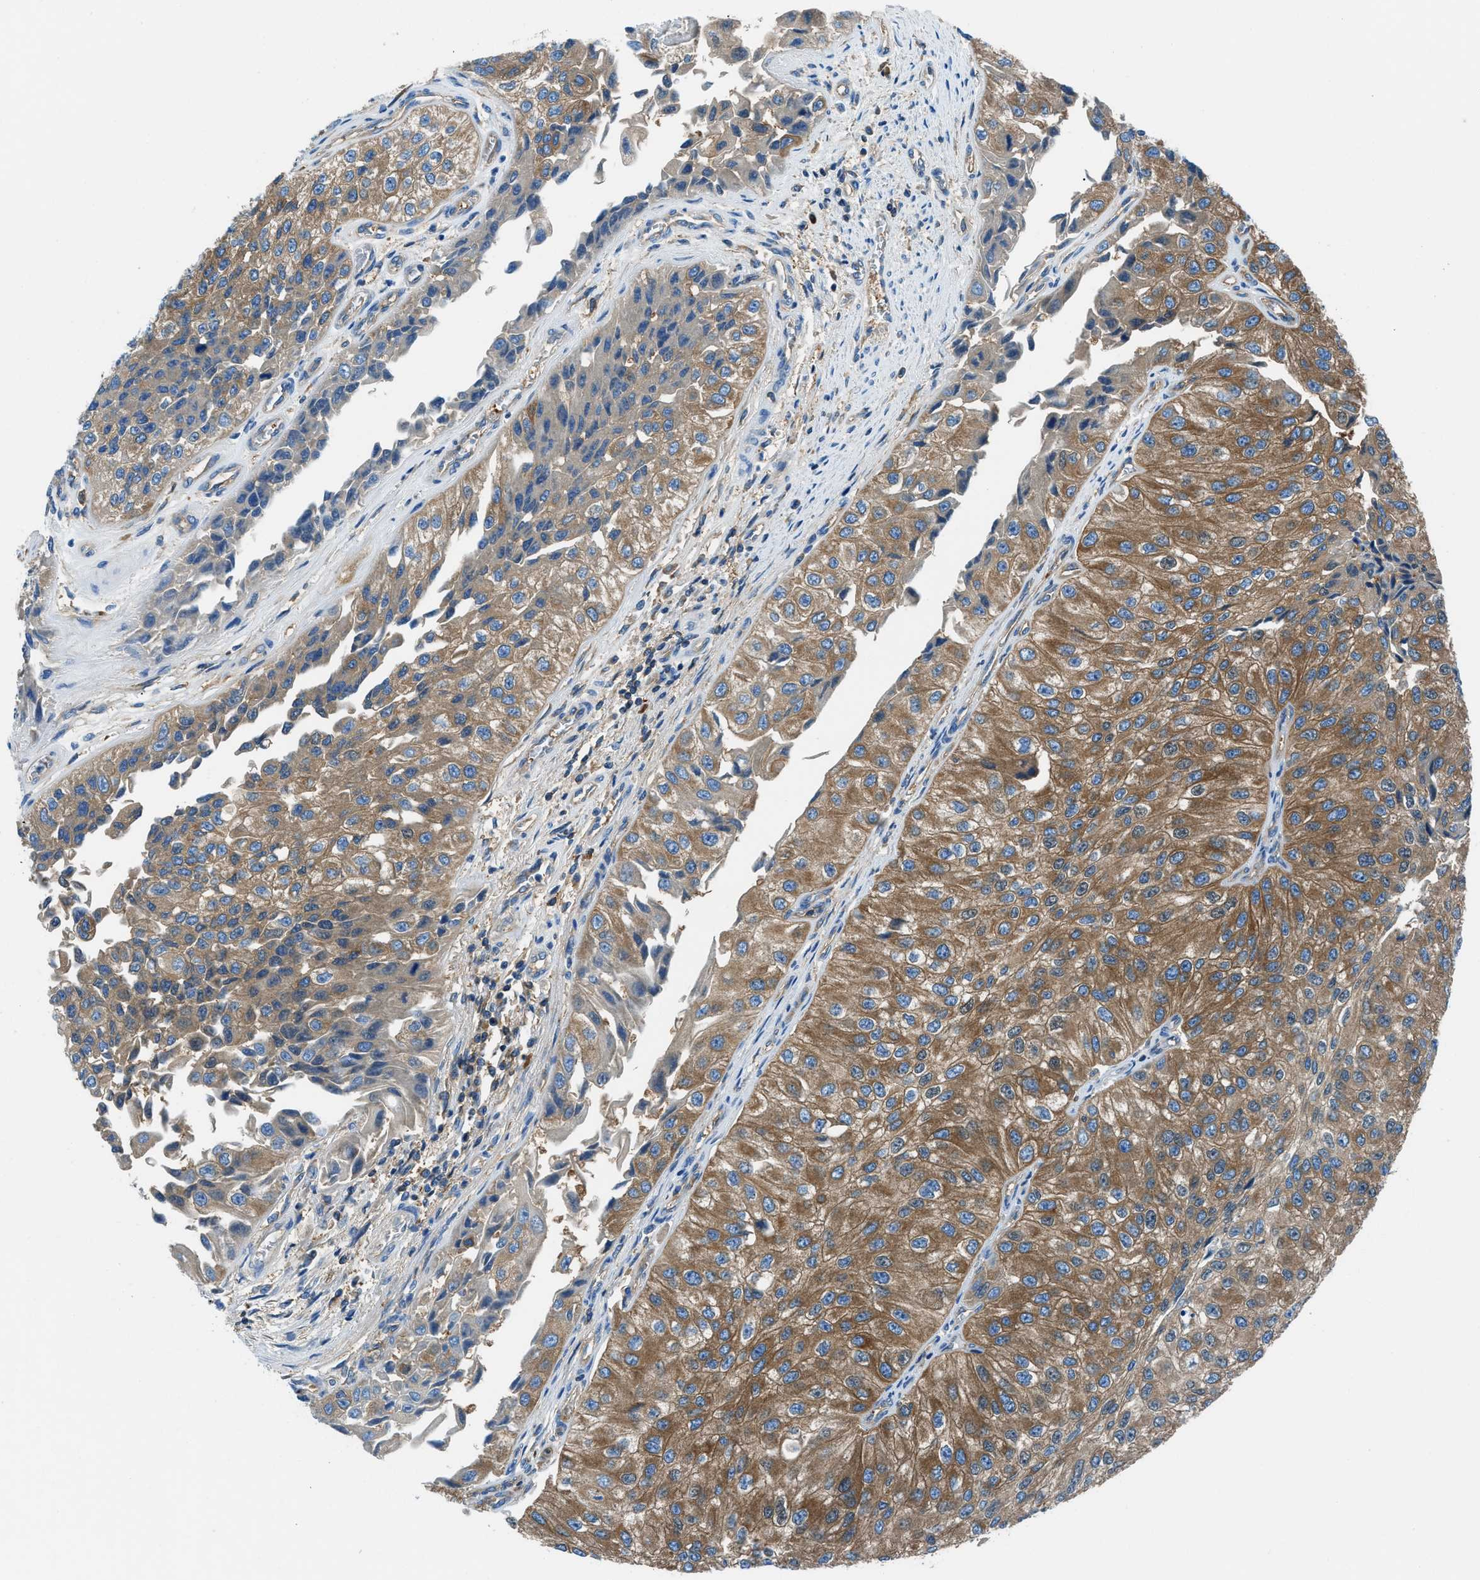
{"staining": {"intensity": "moderate", "quantity": ">75%", "location": "cytoplasmic/membranous"}, "tissue": "urothelial cancer", "cell_type": "Tumor cells", "image_type": "cancer", "snomed": [{"axis": "morphology", "description": "Urothelial carcinoma, High grade"}, {"axis": "topography", "description": "Kidney"}, {"axis": "topography", "description": "Urinary bladder"}], "caption": "This is an image of immunohistochemistry (IHC) staining of high-grade urothelial carcinoma, which shows moderate positivity in the cytoplasmic/membranous of tumor cells.", "gene": "SARS1", "patient": {"sex": "male", "age": 77}}